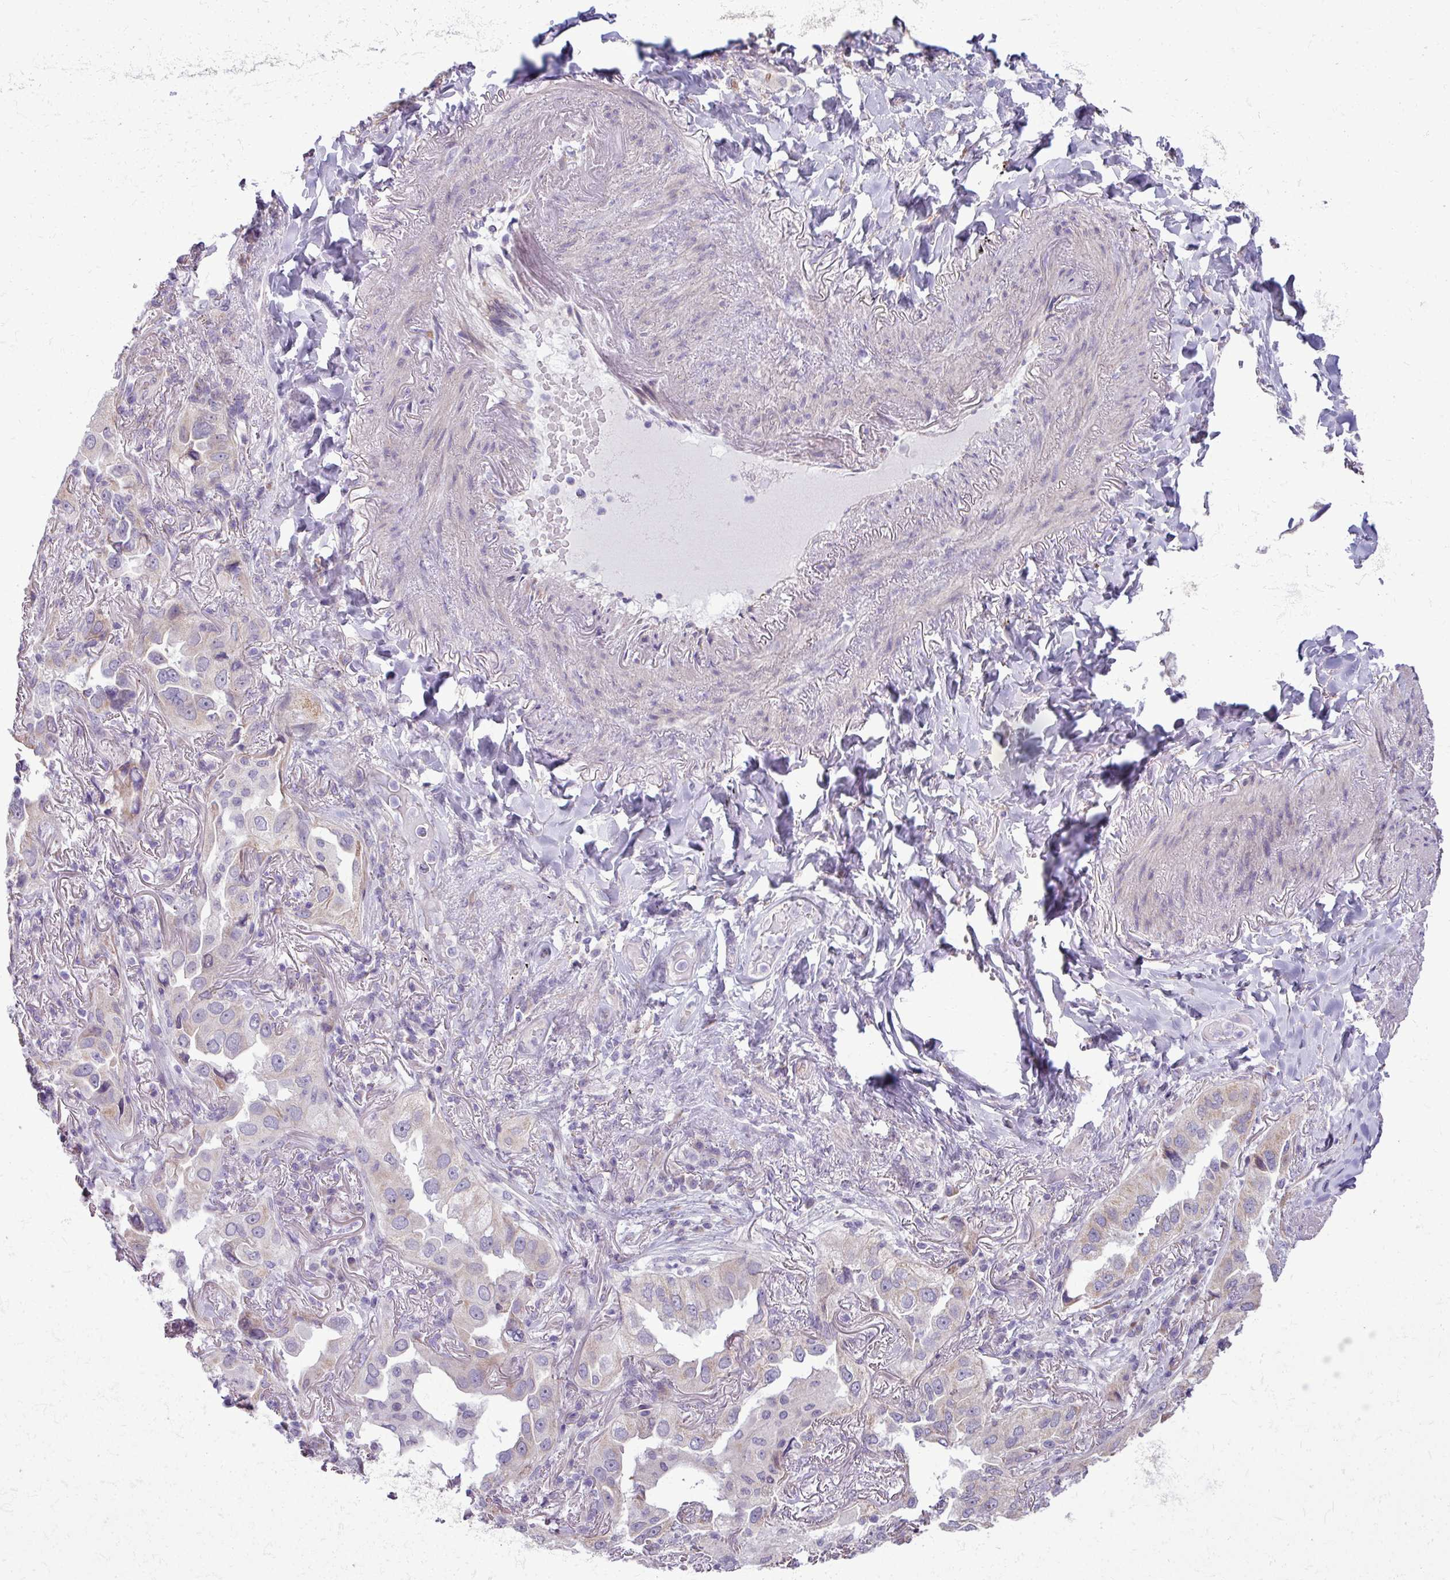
{"staining": {"intensity": "weak", "quantity": "<25%", "location": "cytoplasmic/membranous"}, "tissue": "lung cancer", "cell_type": "Tumor cells", "image_type": "cancer", "snomed": [{"axis": "morphology", "description": "Adenocarcinoma, NOS"}, {"axis": "topography", "description": "Lung"}], "caption": "Micrograph shows no significant protein staining in tumor cells of lung cancer. (DAB (3,3'-diaminobenzidine) immunohistochemistry, high magnification).", "gene": "IRGC", "patient": {"sex": "female", "age": 69}}